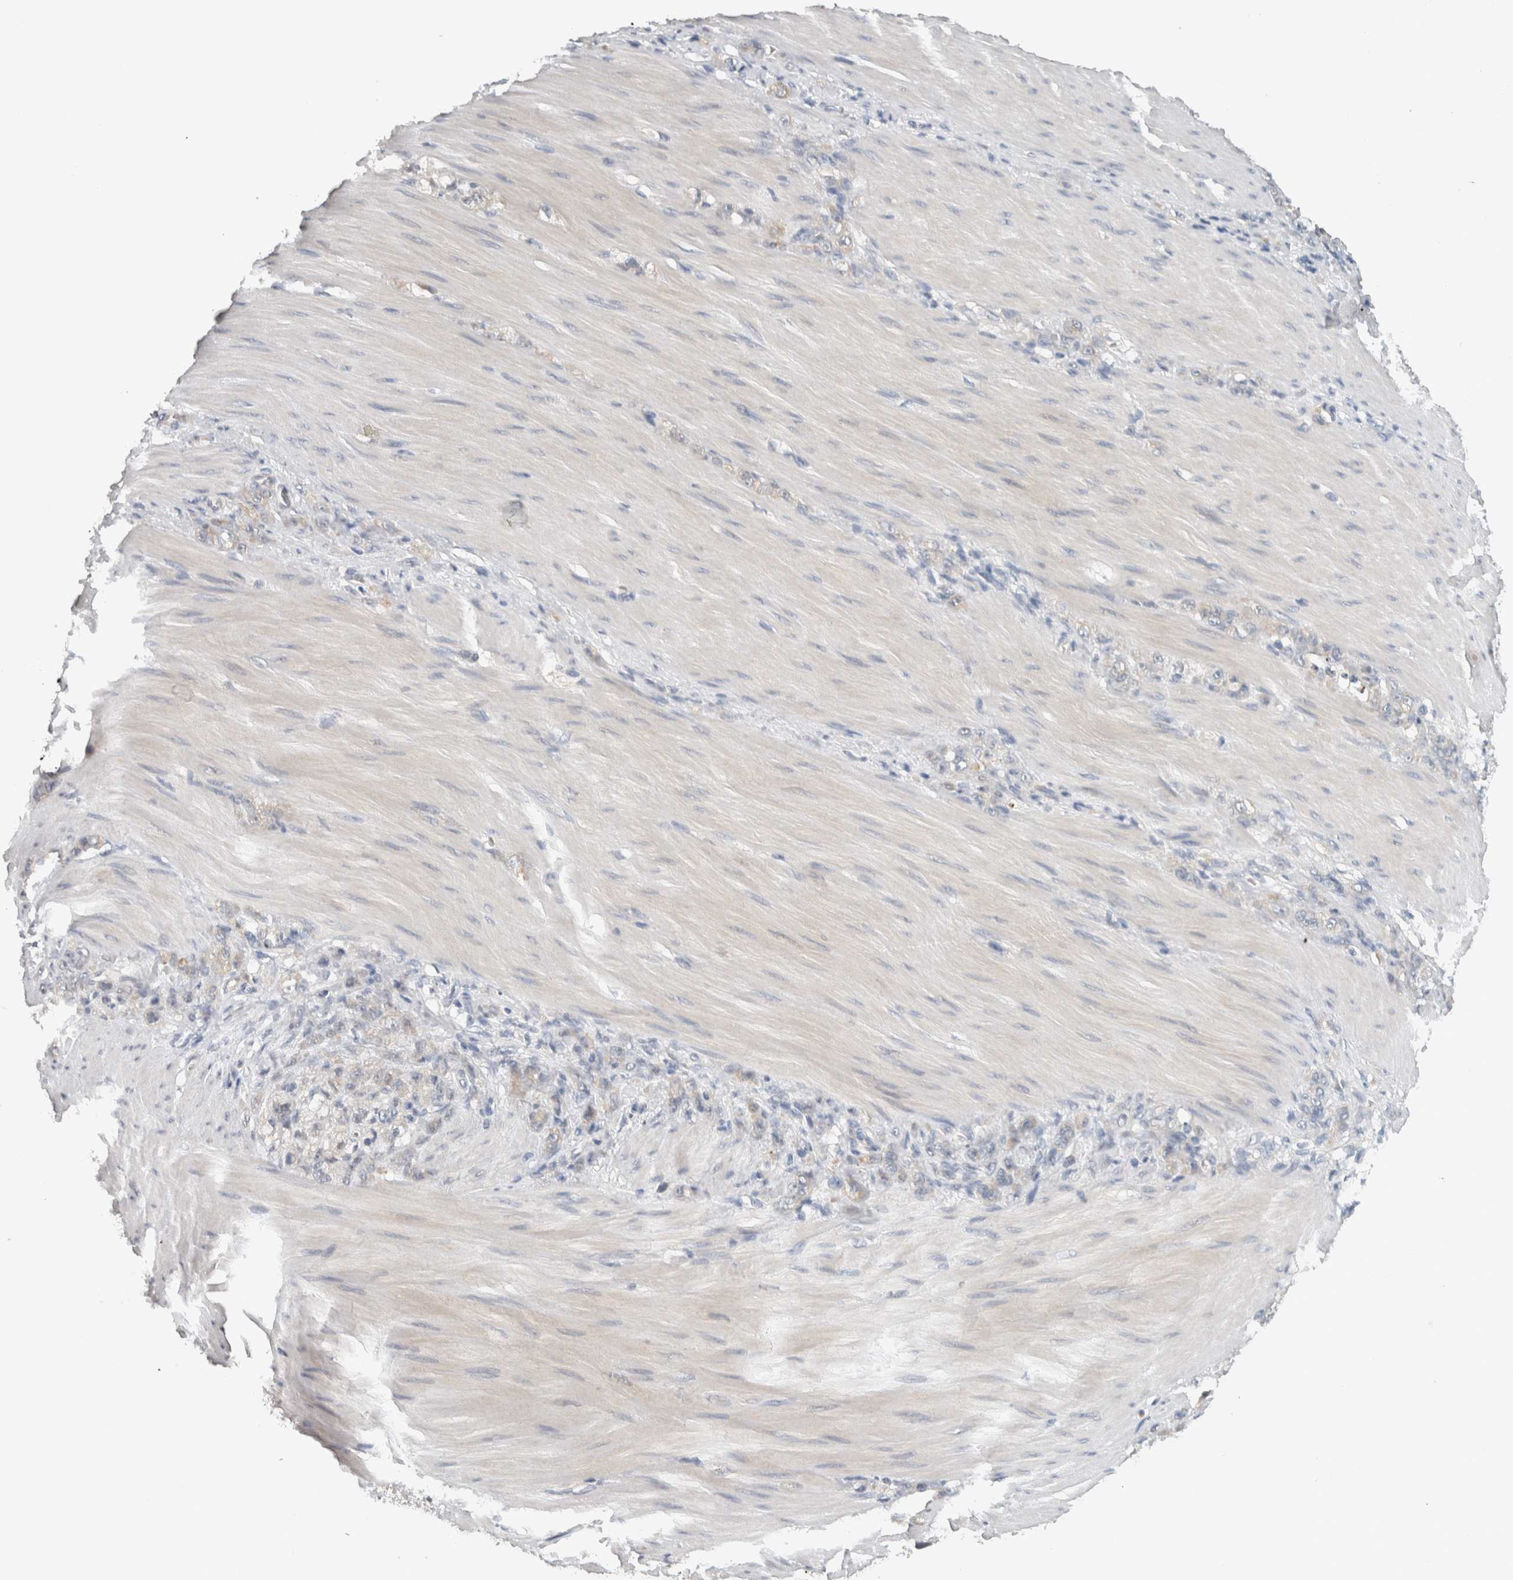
{"staining": {"intensity": "negative", "quantity": "none", "location": "none"}, "tissue": "stomach cancer", "cell_type": "Tumor cells", "image_type": "cancer", "snomed": [{"axis": "morphology", "description": "Normal tissue, NOS"}, {"axis": "morphology", "description": "Adenocarcinoma, NOS"}, {"axis": "topography", "description": "Stomach"}], "caption": "Tumor cells show no significant staining in adenocarcinoma (stomach).", "gene": "HEXD", "patient": {"sex": "male", "age": 82}}